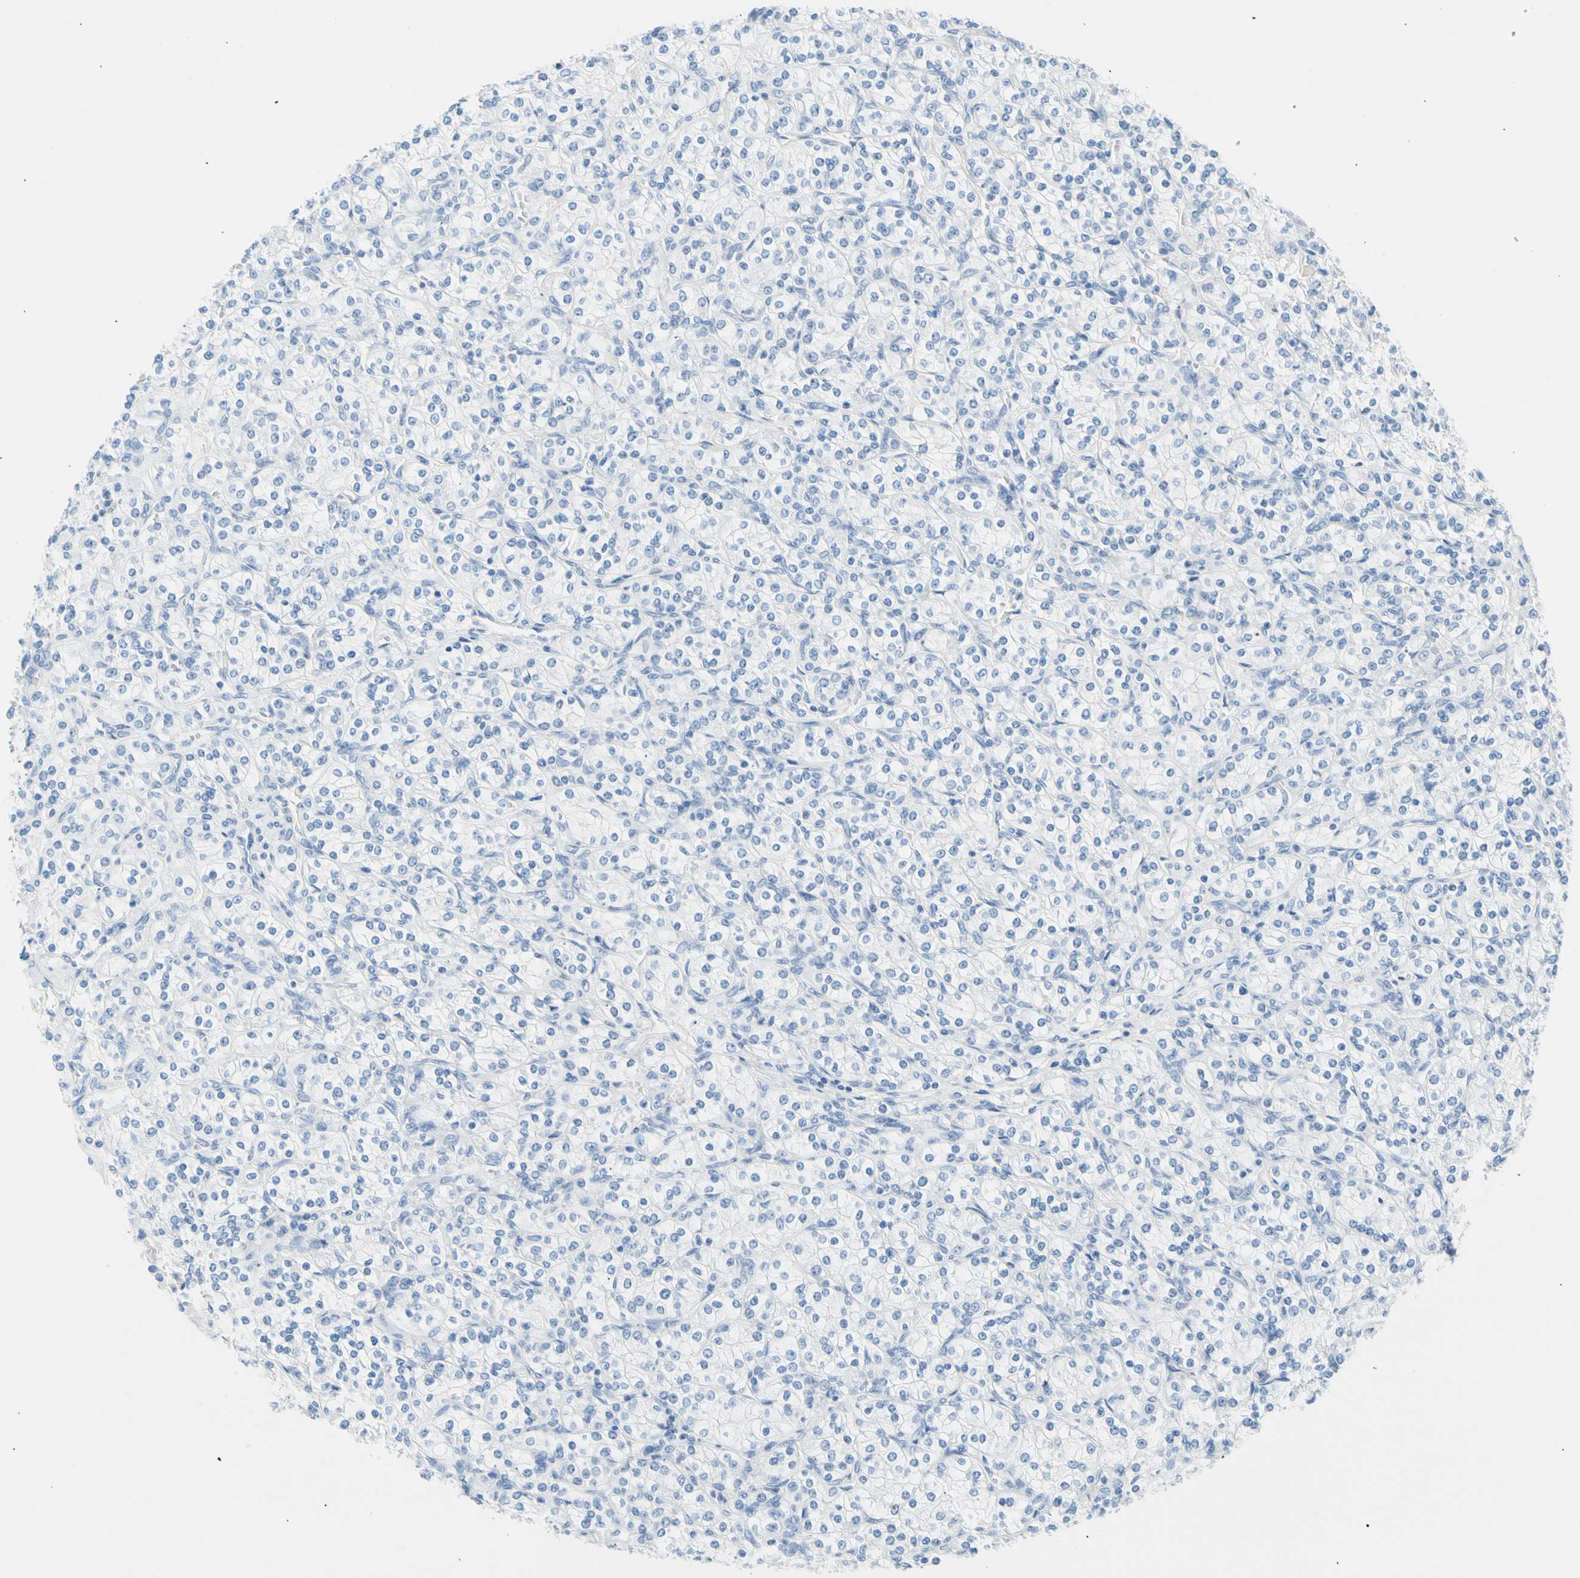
{"staining": {"intensity": "negative", "quantity": "none", "location": "none"}, "tissue": "renal cancer", "cell_type": "Tumor cells", "image_type": "cancer", "snomed": [{"axis": "morphology", "description": "Adenocarcinoma, NOS"}, {"axis": "topography", "description": "Kidney"}], "caption": "Protein analysis of renal adenocarcinoma shows no significant expression in tumor cells. Brightfield microscopy of immunohistochemistry stained with DAB (brown) and hematoxylin (blue), captured at high magnification.", "gene": "CEL", "patient": {"sex": "male", "age": 77}}